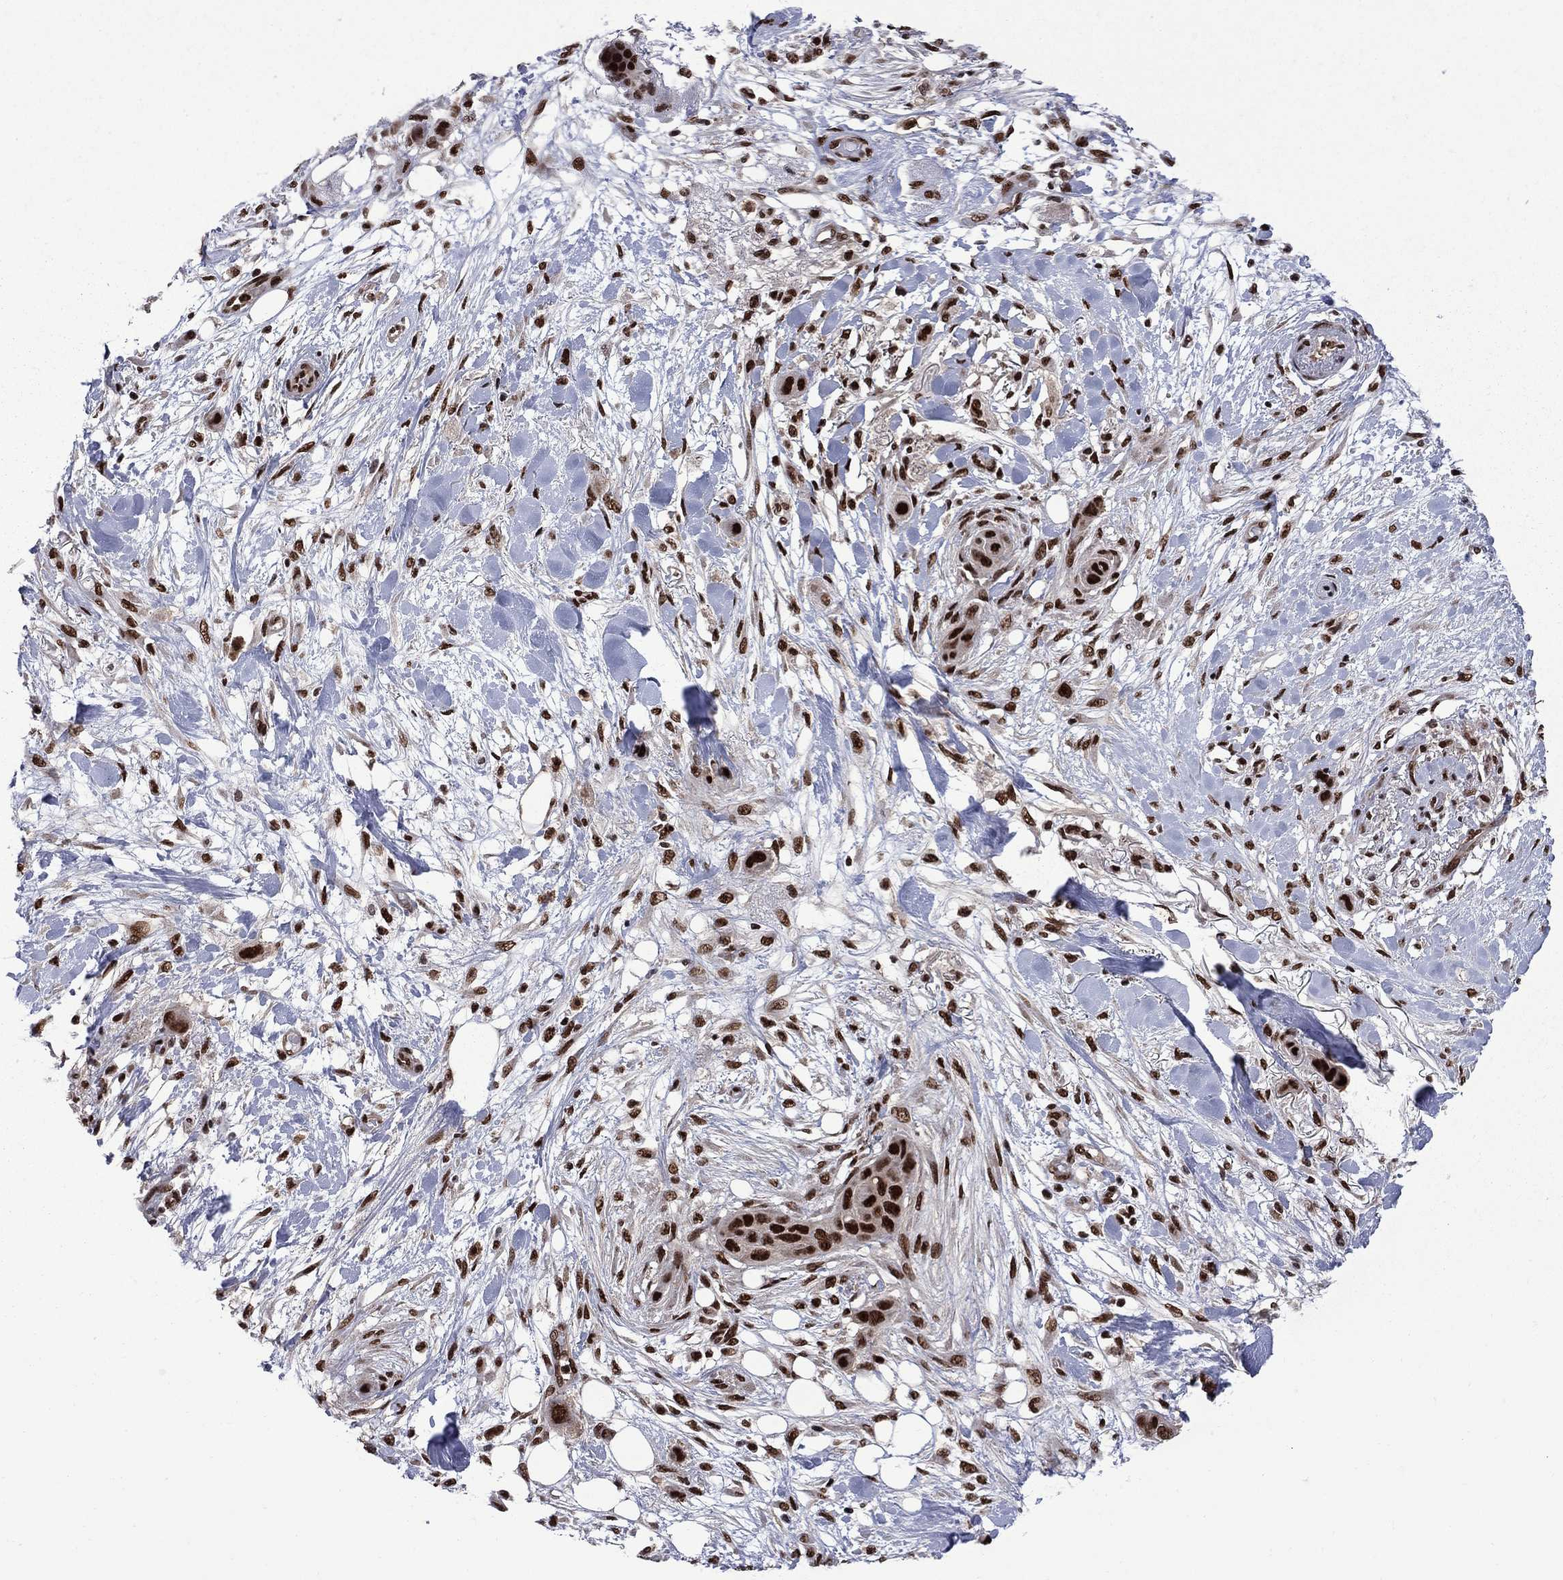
{"staining": {"intensity": "strong", "quantity": ">75%", "location": "nuclear"}, "tissue": "skin cancer", "cell_type": "Tumor cells", "image_type": "cancer", "snomed": [{"axis": "morphology", "description": "Squamous cell carcinoma, NOS"}, {"axis": "topography", "description": "Skin"}], "caption": "A histopathology image of squamous cell carcinoma (skin) stained for a protein shows strong nuclear brown staining in tumor cells.", "gene": "MED25", "patient": {"sex": "male", "age": 79}}